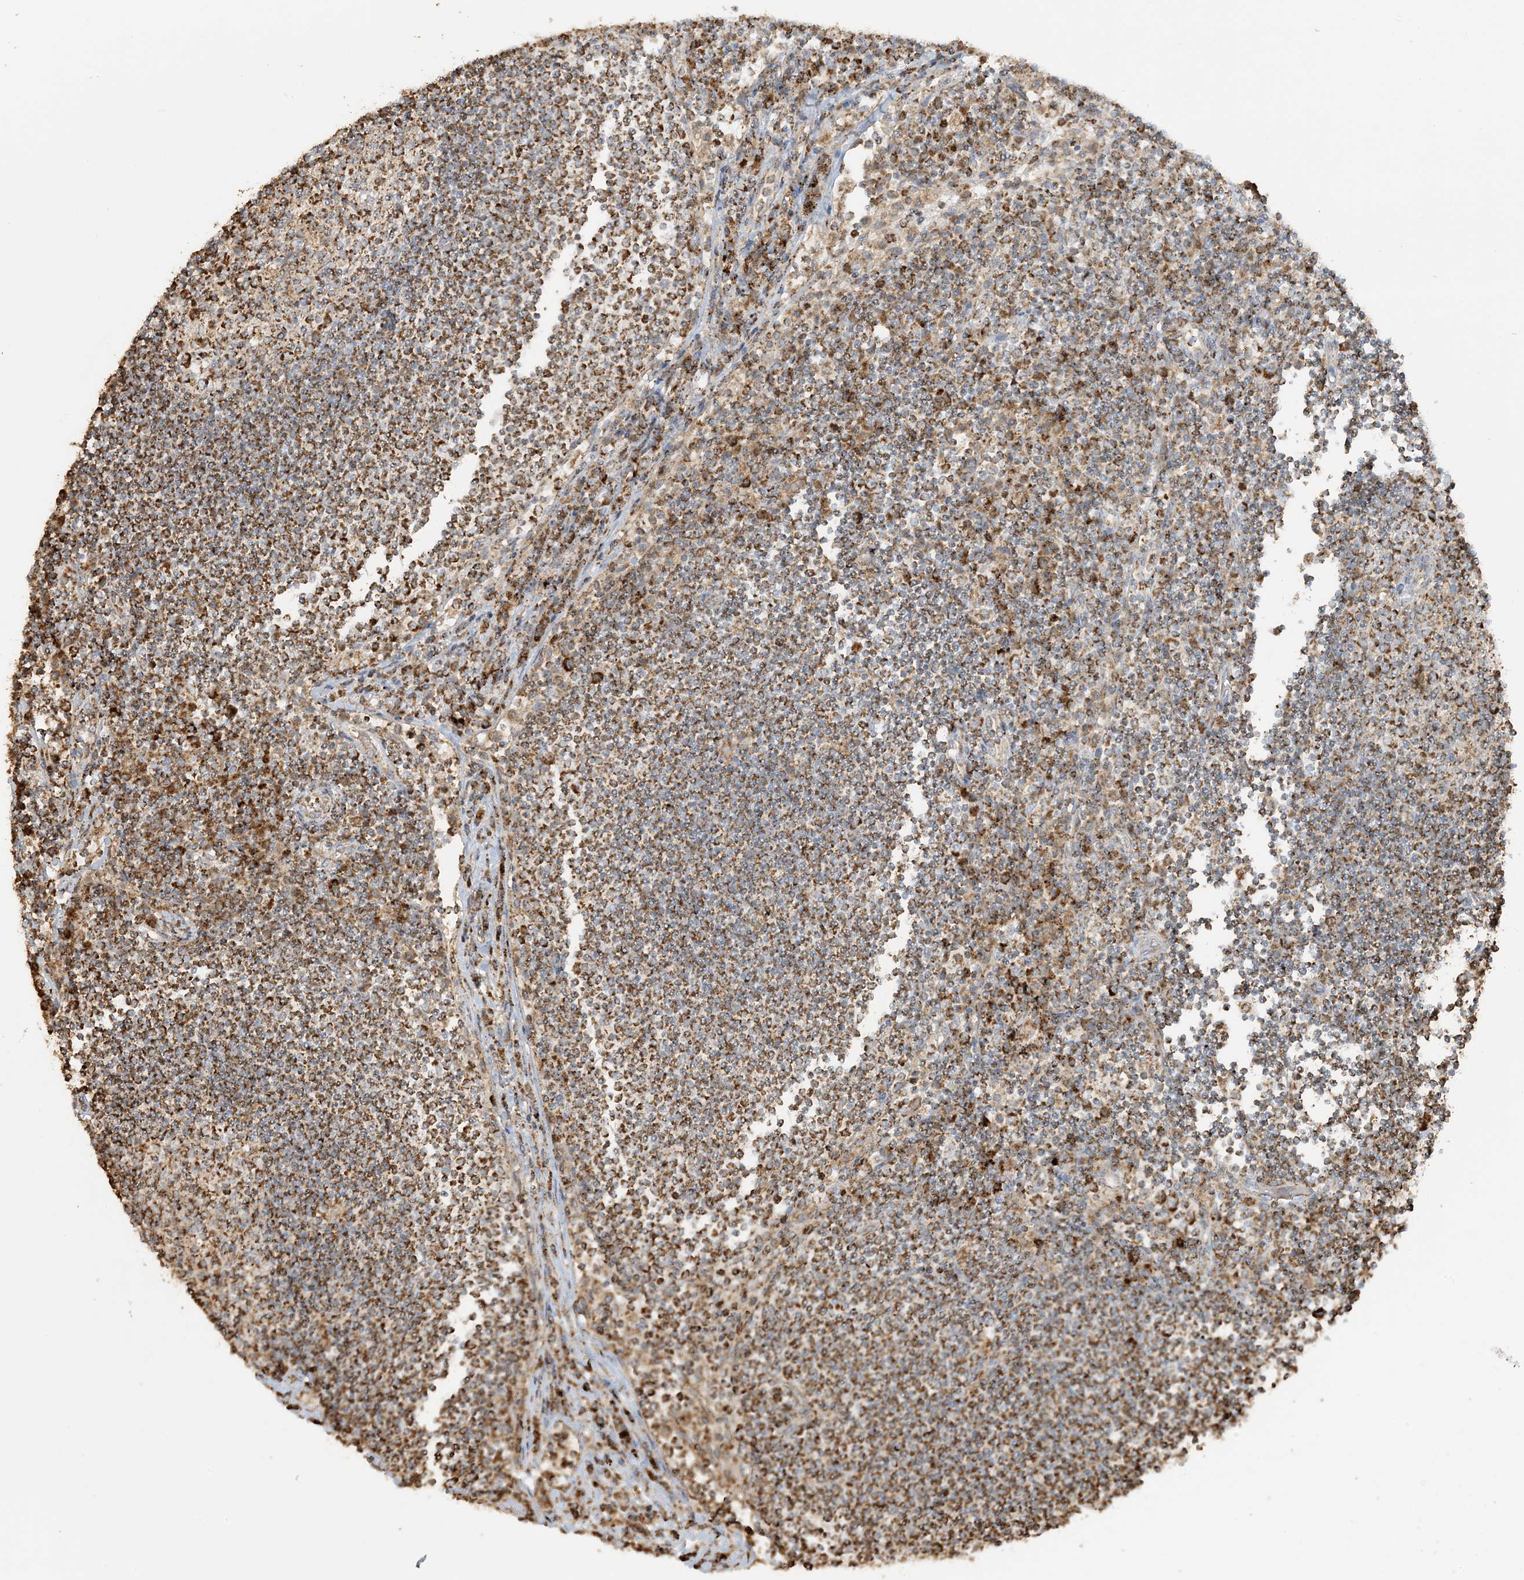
{"staining": {"intensity": "moderate", "quantity": "25%-75%", "location": "cytoplasmic/membranous"}, "tissue": "lymph node", "cell_type": "Germinal center cells", "image_type": "normal", "snomed": [{"axis": "morphology", "description": "Normal tissue, NOS"}, {"axis": "topography", "description": "Lymph node"}], "caption": "Normal lymph node was stained to show a protein in brown. There is medium levels of moderate cytoplasmic/membranous positivity in about 25%-75% of germinal center cells. Using DAB (3,3'-diaminobenzidine) (brown) and hematoxylin (blue) stains, captured at high magnification using brightfield microscopy.", "gene": "AGA", "patient": {"sex": "female", "age": 53}}